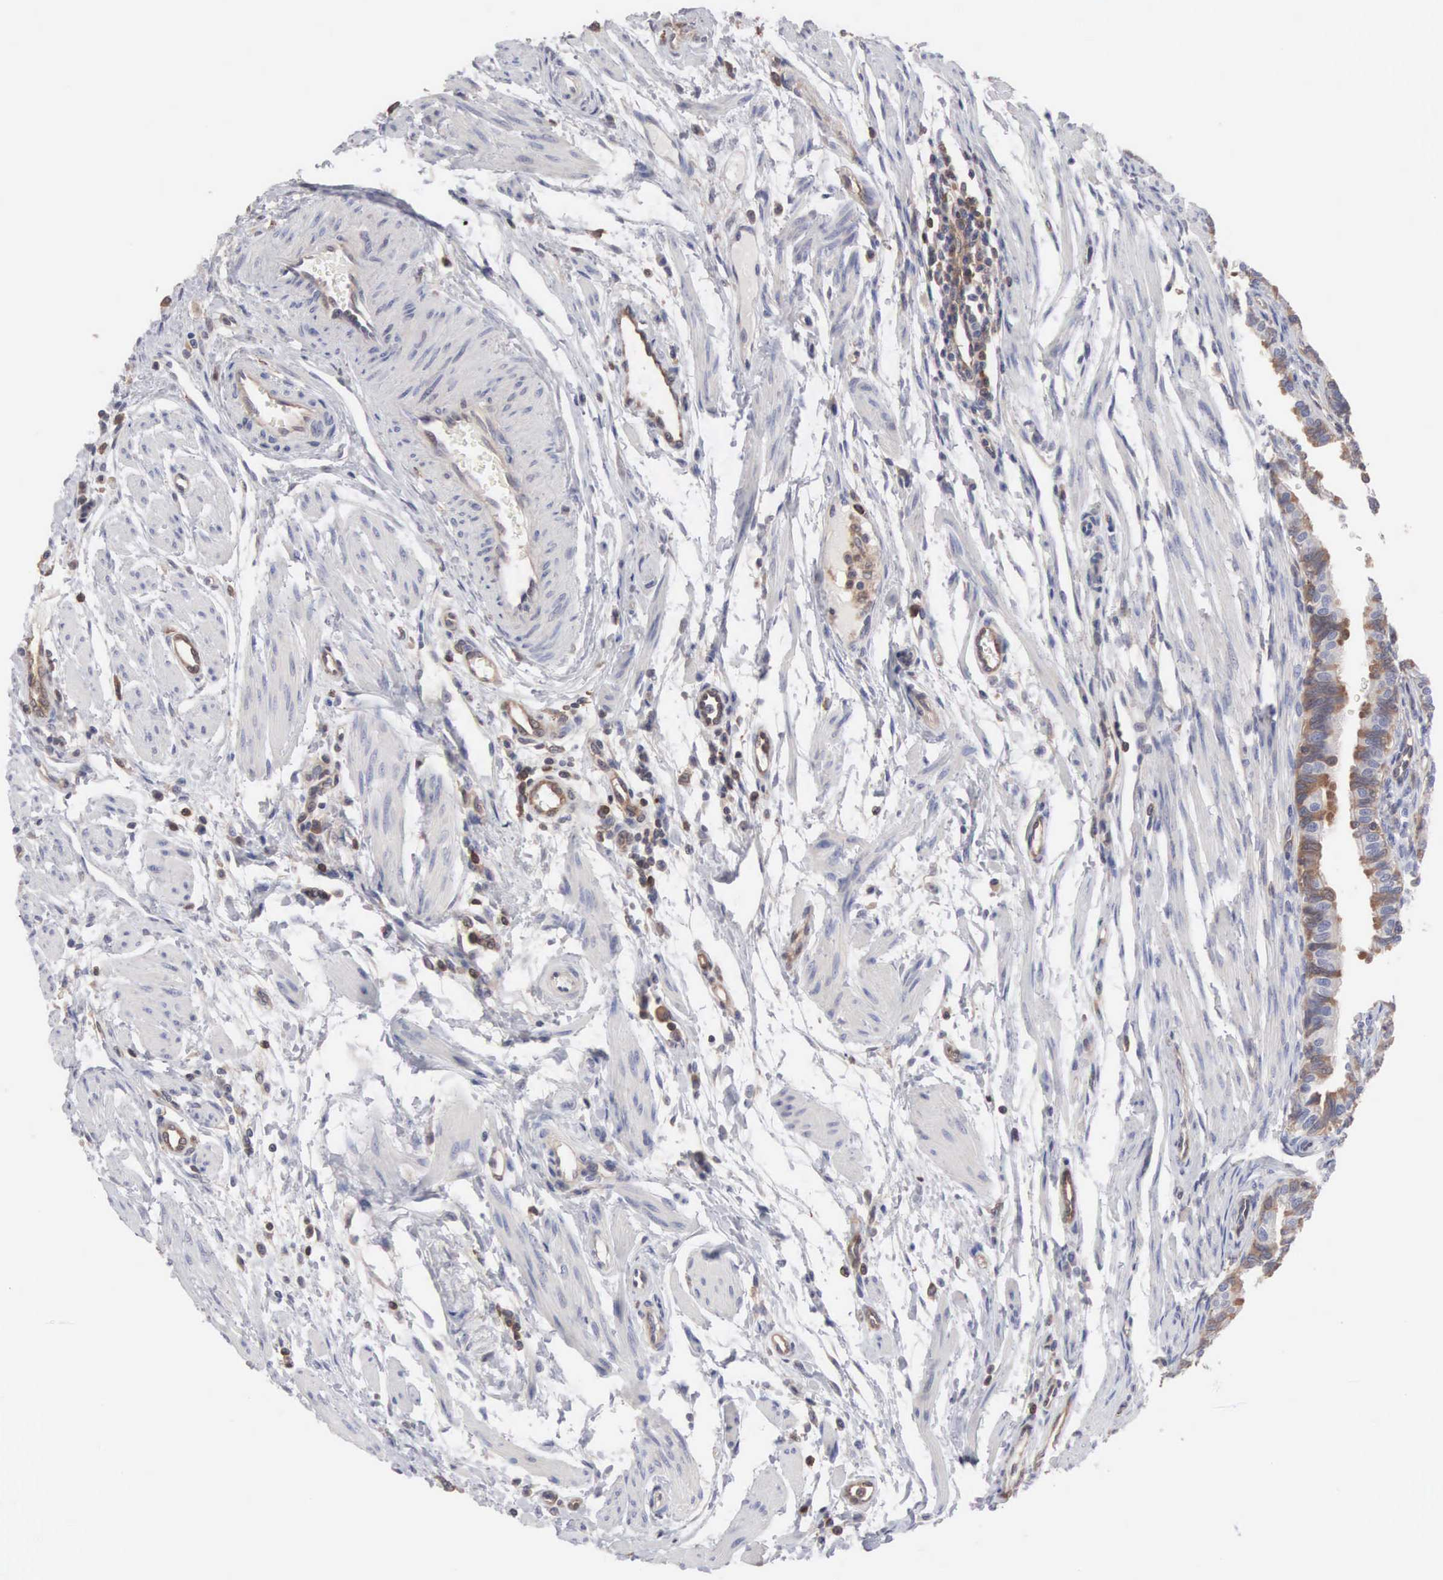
{"staining": {"intensity": "moderate", "quantity": ">75%", "location": "cytoplasmic/membranous"}, "tissue": "fallopian tube", "cell_type": "Glandular cells", "image_type": "normal", "snomed": [{"axis": "morphology", "description": "Normal tissue, NOS"}, {"axis": "topography", "description": "Fallopian tube"}], "caption": "Fallopian tube stained for a protein (brown) reveals moderate cytoplasmic/membranous positive expression in about >75% of glandular cells.", "gene": "MTHFD1", "patient": {"sex": "female", "age": 32}}